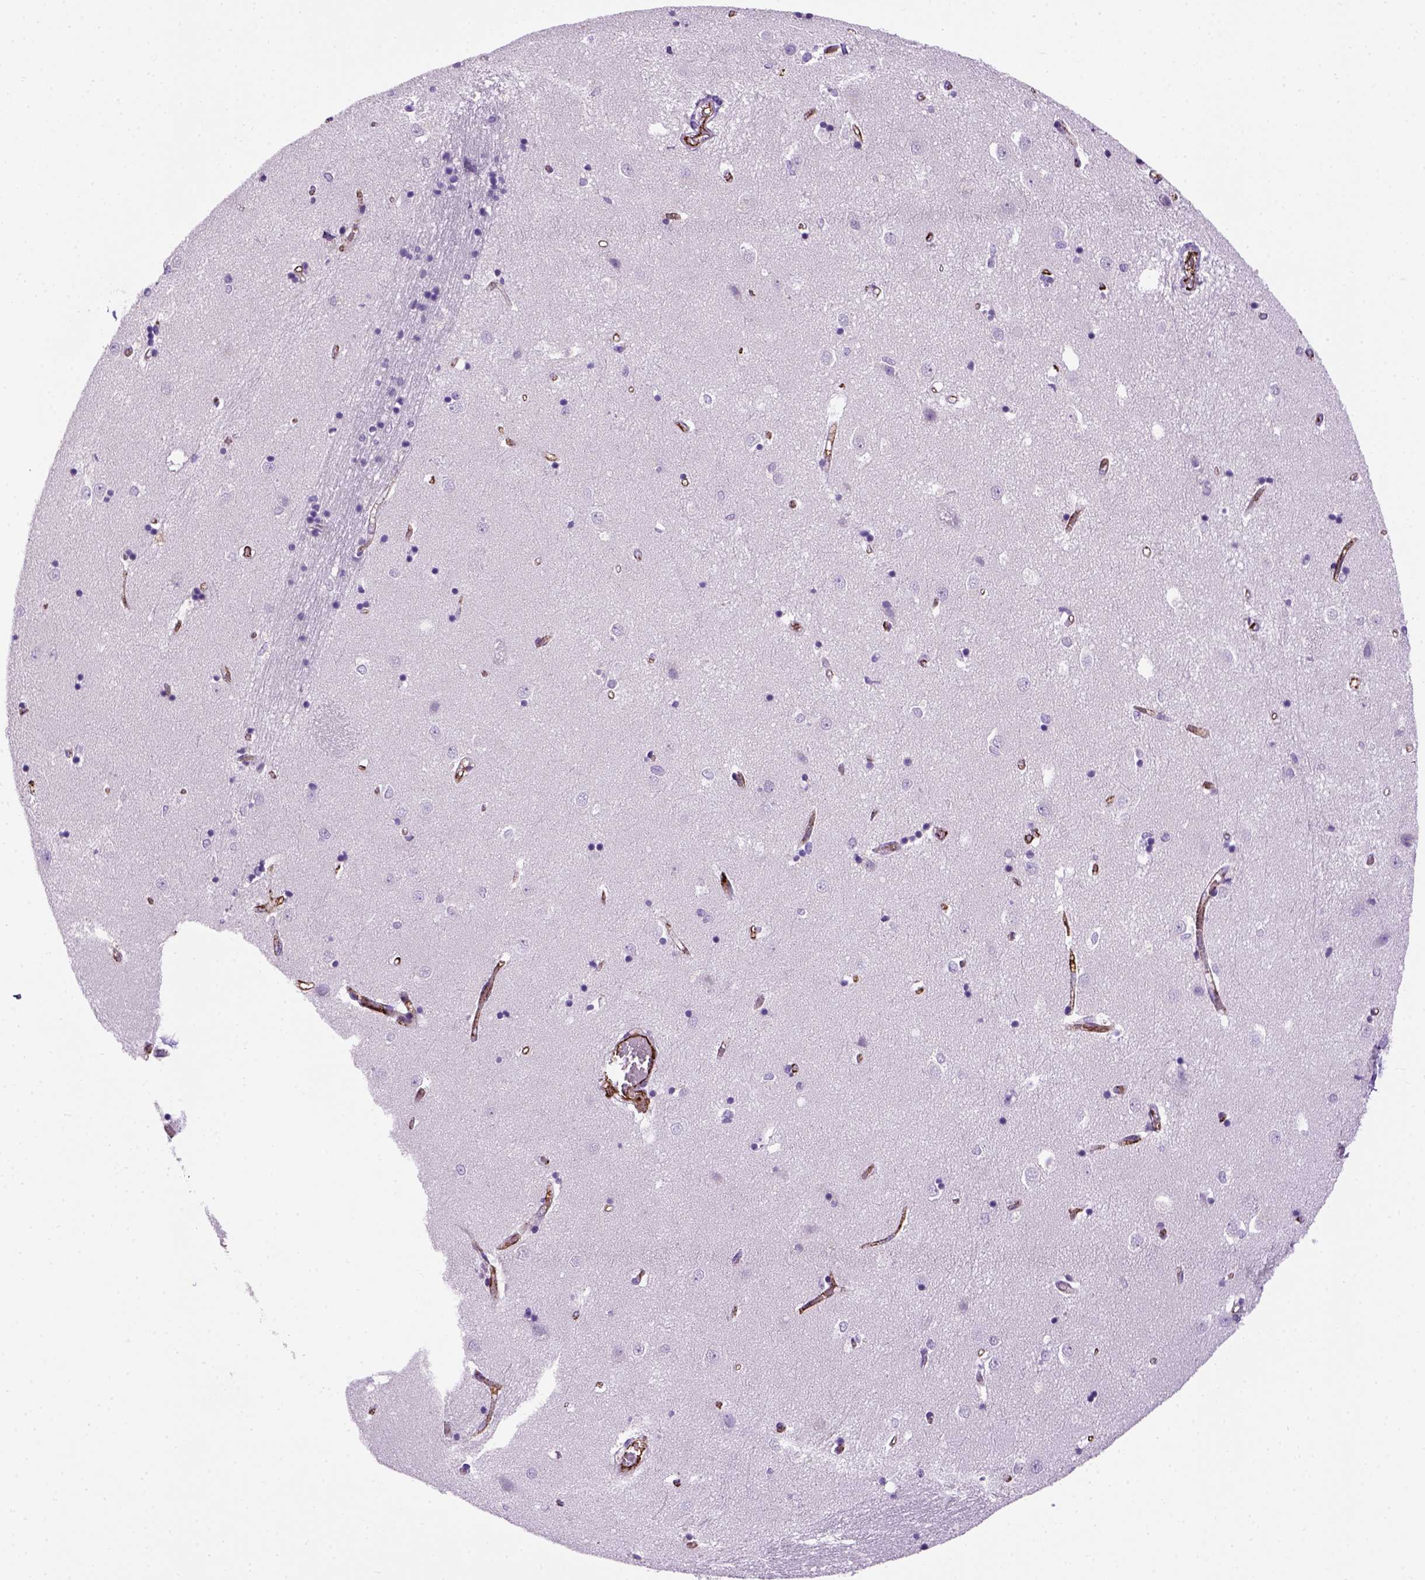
{"staining": {"intensity": "negative", "quantity": "none", "location": "none"}, "tissue": "caudate", "cell_type": "Glial cells", "image_type": "normal", "snomed": [{"axis": "morphology", "description": "Normal tissue, NOS"}, {"axis": "topography", "description": "Lateral ventricle wall"}], "caption": "High magnification brightfield microscopy of benign caudate stained with DAB (brown) and counterstained with hematoxylin (blue): glial cells show no significant positivity. (Stains: DAB immunohistochemistry with hematoxylin counter stain, Microscopy: brightfield microscopy at high magnification).", "gene": "VWF", "patient": {"sex": "male", "age": 54}}